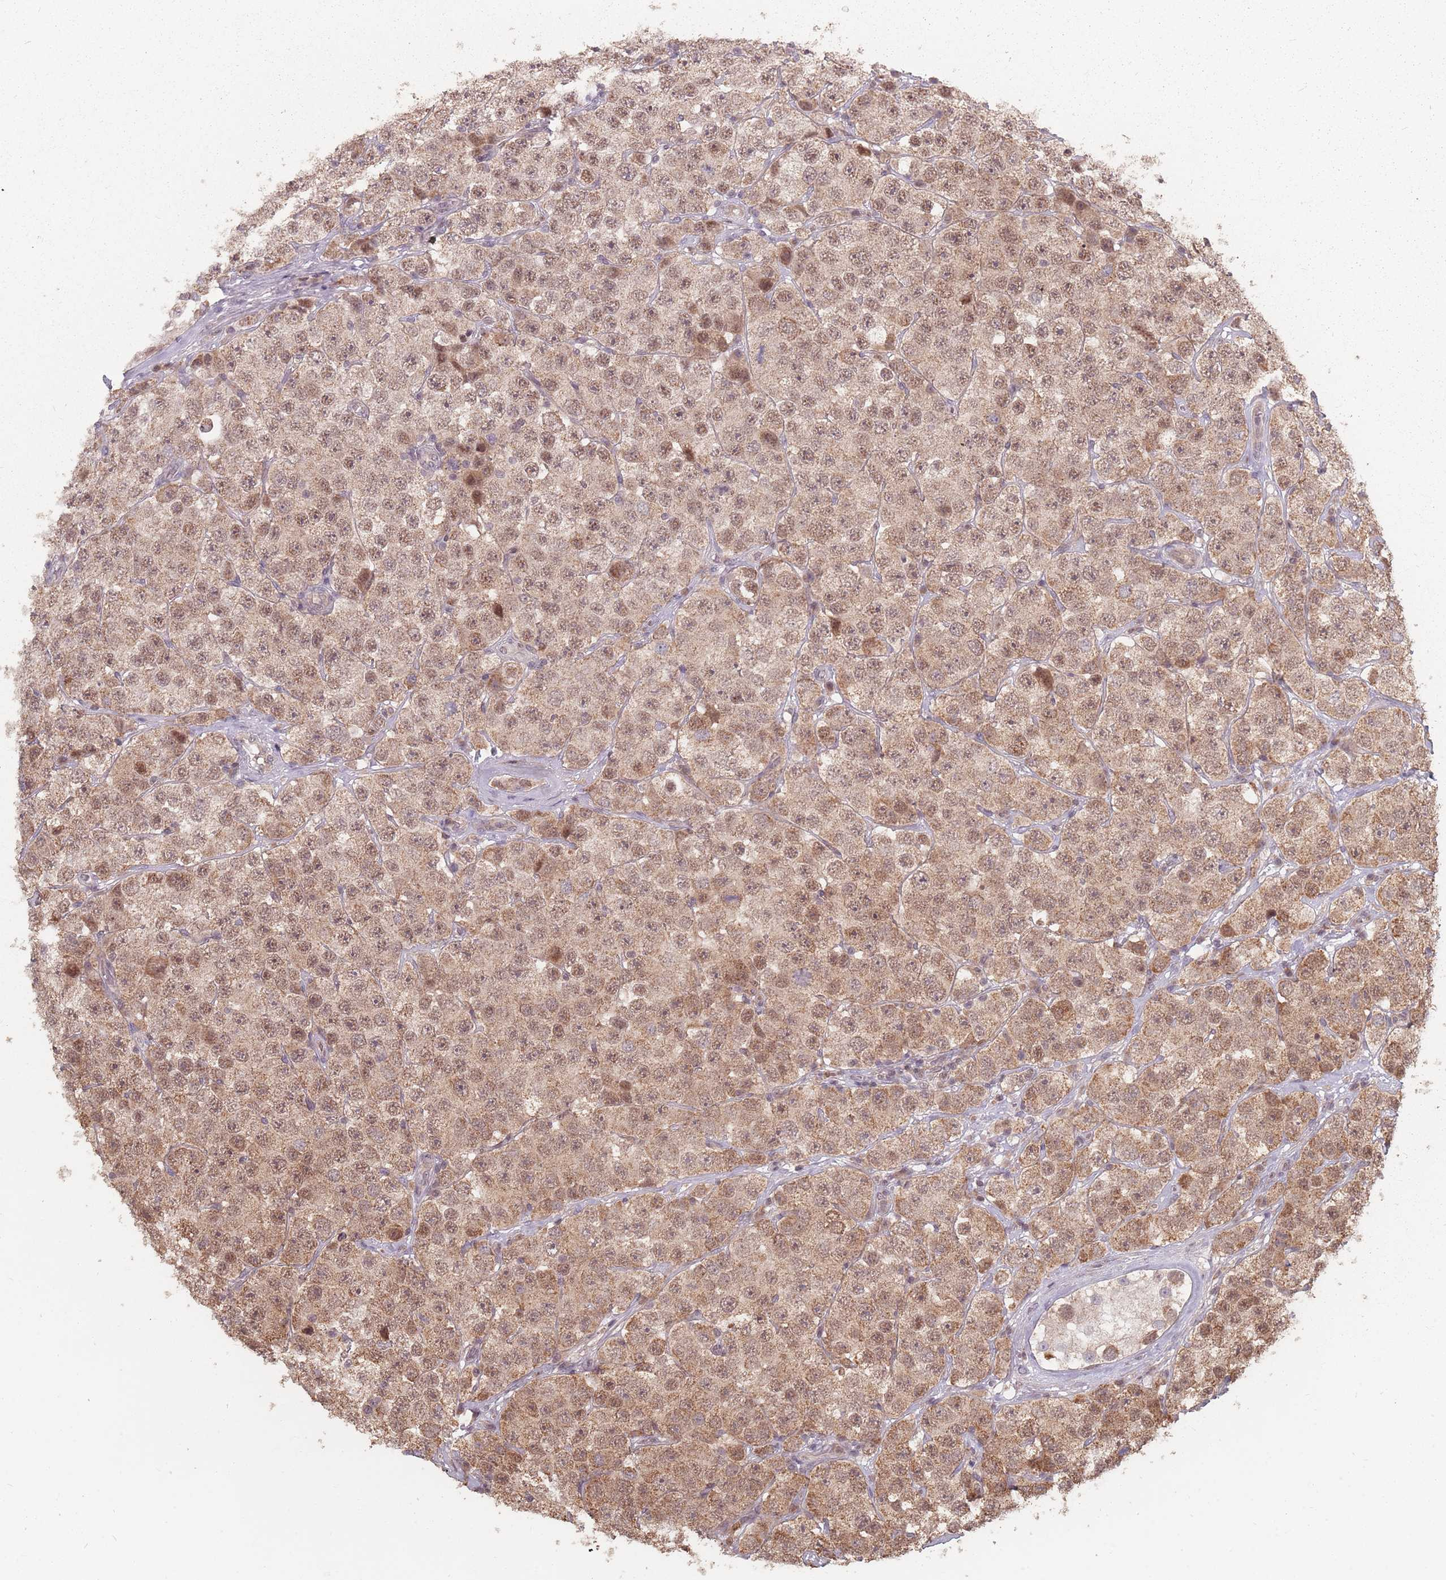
{"staining": {"intensity": "moderate", "quantity": ">75%", "location": "cytoplasmic/membranous,nuclear"}, "tissue": "testis cancer", "cell_type": "Tumor cells", "image_type": "cancer", "snomed": [{"axis": "morphology", "description": "Seminoma, NOS"}, {"axis": "topography", "description": "Testis"}], "caption": "Seminoma (testis) stained with a protein marker displays moderate staining in tumor cells.", "gene": "VPS52", "patient": {"sex": "male", "age": 28}}